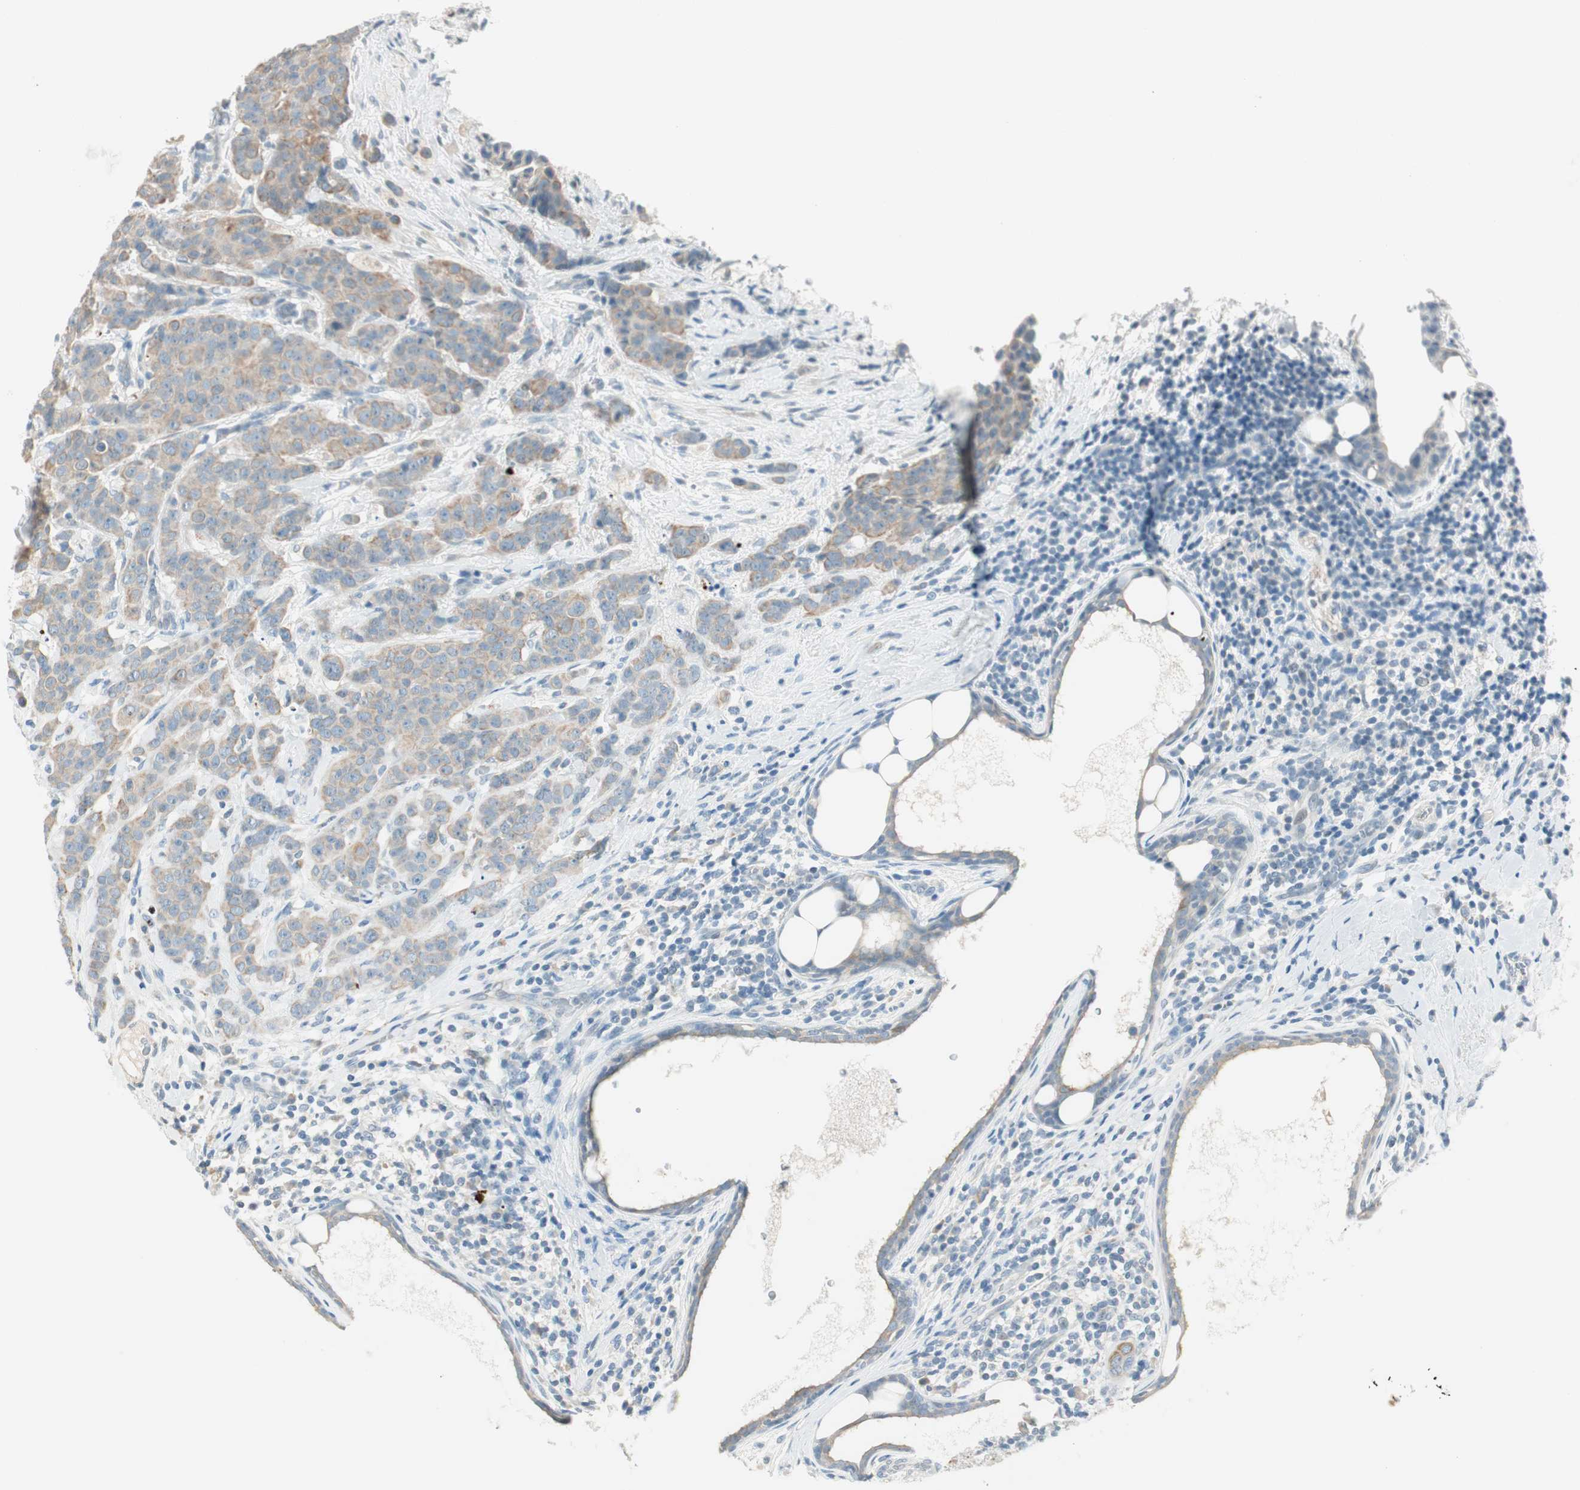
{"staining": {"intensity": "moderate", "quantity": ">75%", "location": "cytoplasmic/membranous"}, "tissue": "breast cancer", "cell_type": "Tumor cells", "image_type": "cancer", "snomed": [{"axis": "morphology", "description": "Duct carcinoma"}, {"axis": "topography", "description": "Breast"}], "caption": "Tumor cells demonstrate medium levels of moderate cytoplasmic/membranous staining in approximately >75% of cells in human infiltrating ductal carcinoma (breast).", "gene": "GNAO1", "patient": {"sex": "female", "age": 40}}